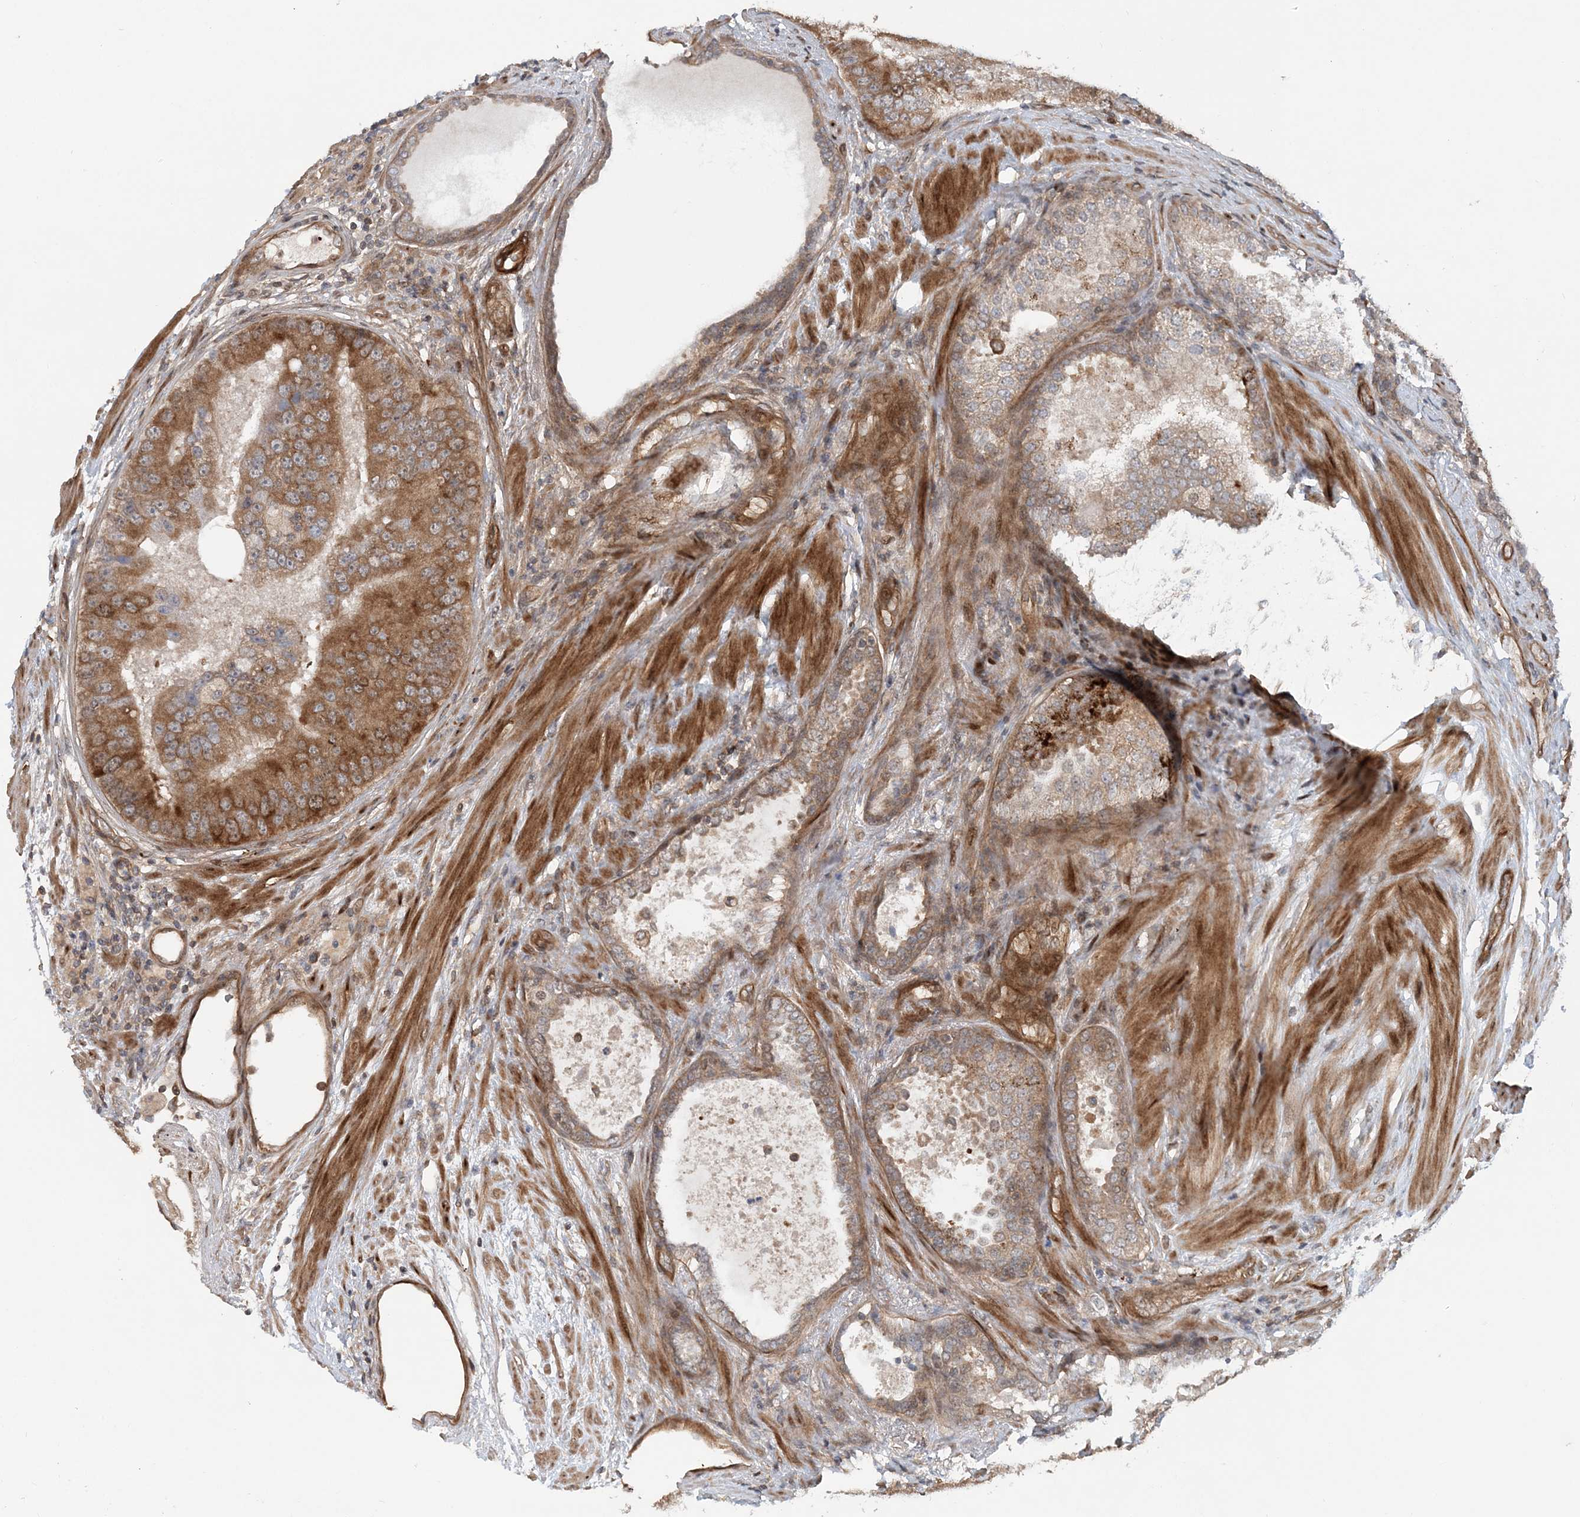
{"staining": {"intensity": "moderate", "quantity": ">75%", "location": "cytoplasmic/membranous"}, "tissue": "prostate cancer", "cell_type": "Tumor cells", "image_type": "cancer", "snomed": [{"axis": "morphology", "description": "Adenocarcinoma, High grade"}, {"axis": "topography", "description": "Prostate"}], "caption": "Tumor cells demonstrate medium levels of moderate cytoplasmic/membranous staining in about >75% of cells in human prostate adenocarcinoma (high-grade). (DAB (3,3'-diaminobenzidine) IHC, brown staining for protein, blue staining for nuclei).", "gene": "GEMIN5", "patient": {"sex": "male", "age": 70}}